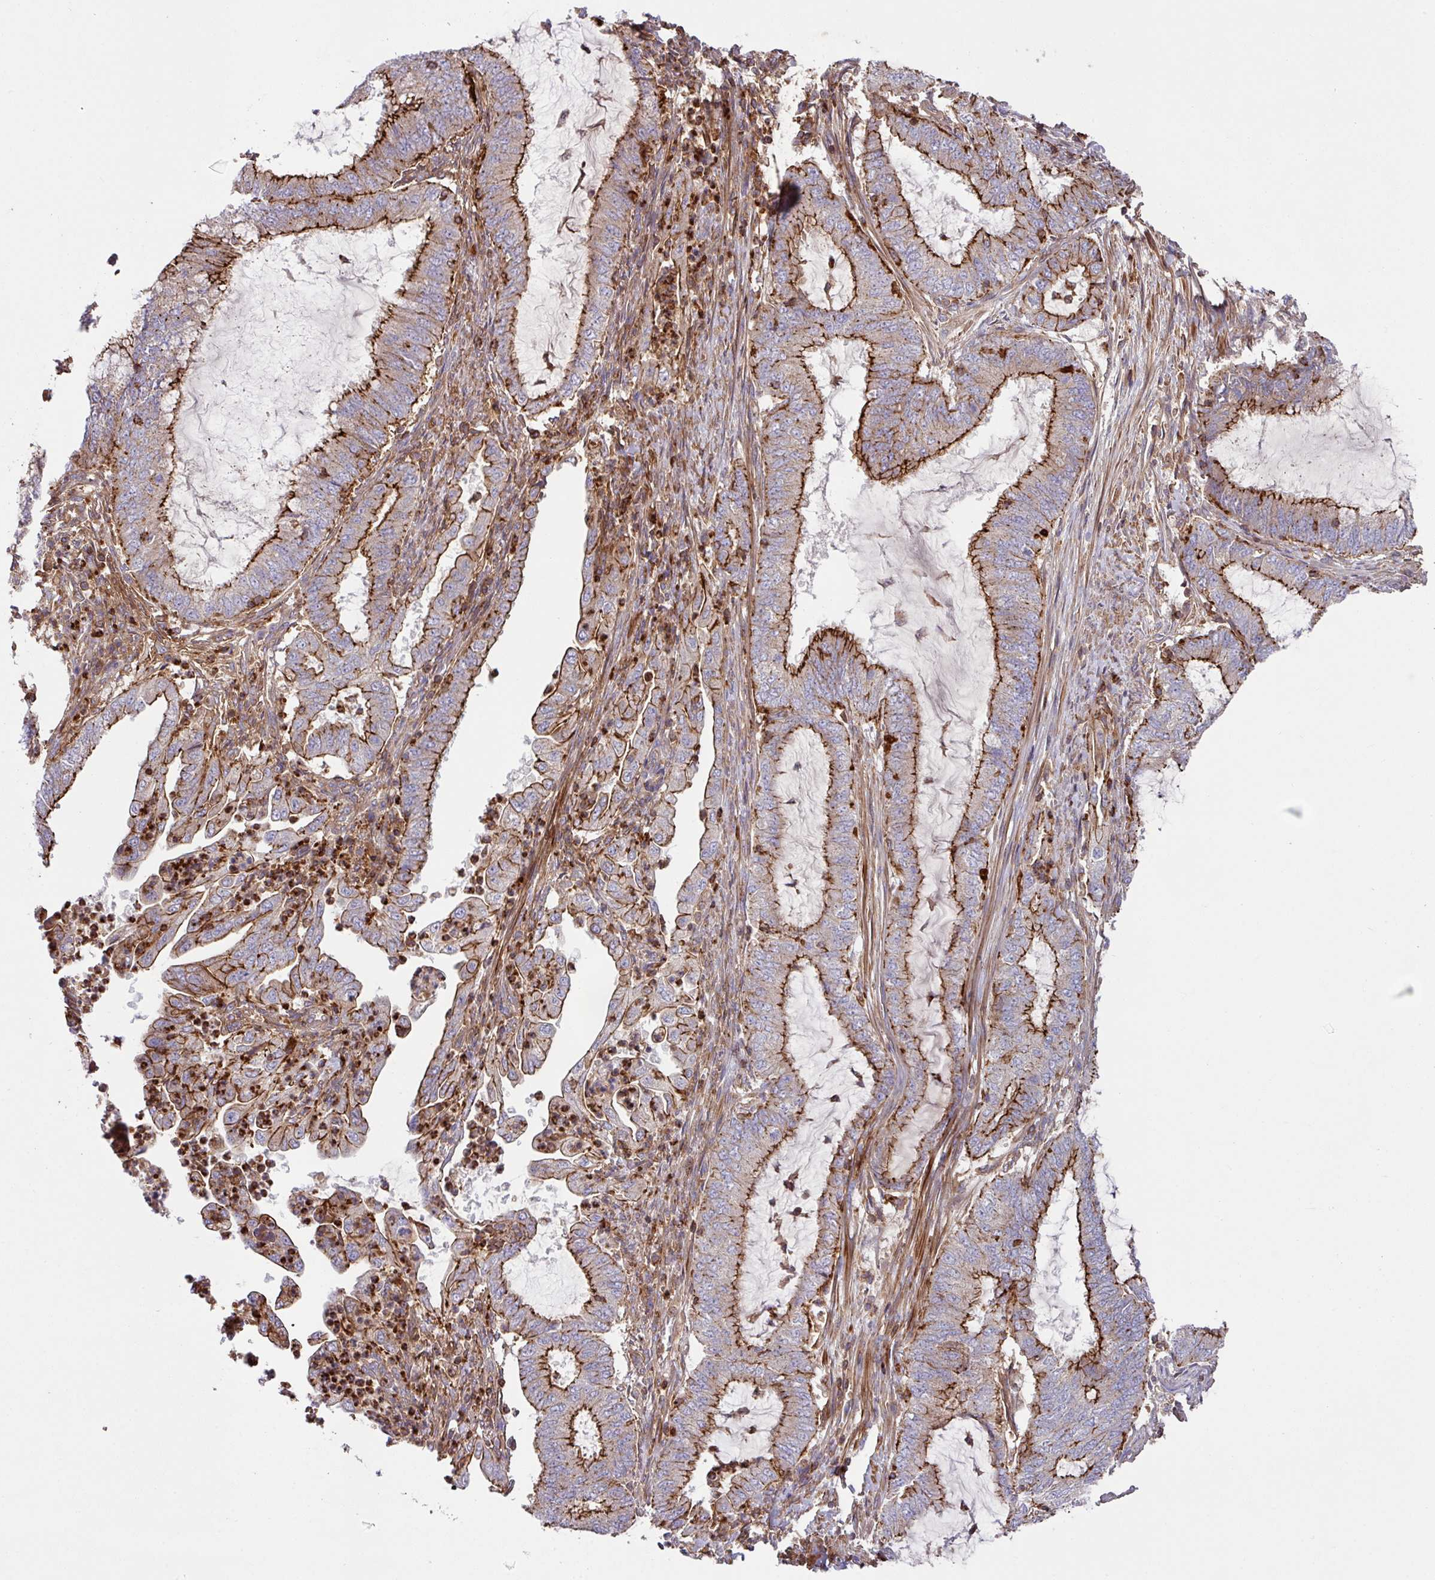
{"staining": {"intensity": "strong", "quantity": "25%-75%", "location": "cytoplasmic/membranous"}, "tissue": "endometrial cancer", "cell_type": "Tumor cells", "image_type": "cancer", "snomed": [{"axis": "morphology", "description": "Adenocarcinoma, NOS"}, {"axis": "topography", "description": "Endometrium"}], "caption": "Immunohistochemistry (IHC) (DAB (3,3'-diaminobenzidine)) staining of endometrial adenocarcinoma demonstrates strong cytoplasmic/membranous protein expression in approximately 25%-75% of tumor cells. Immunohistochemistry stains the protein in brown and the nuclei are stained blue.", "gene": "RIC1", "patient": {"sex": "female", "age": 51}}